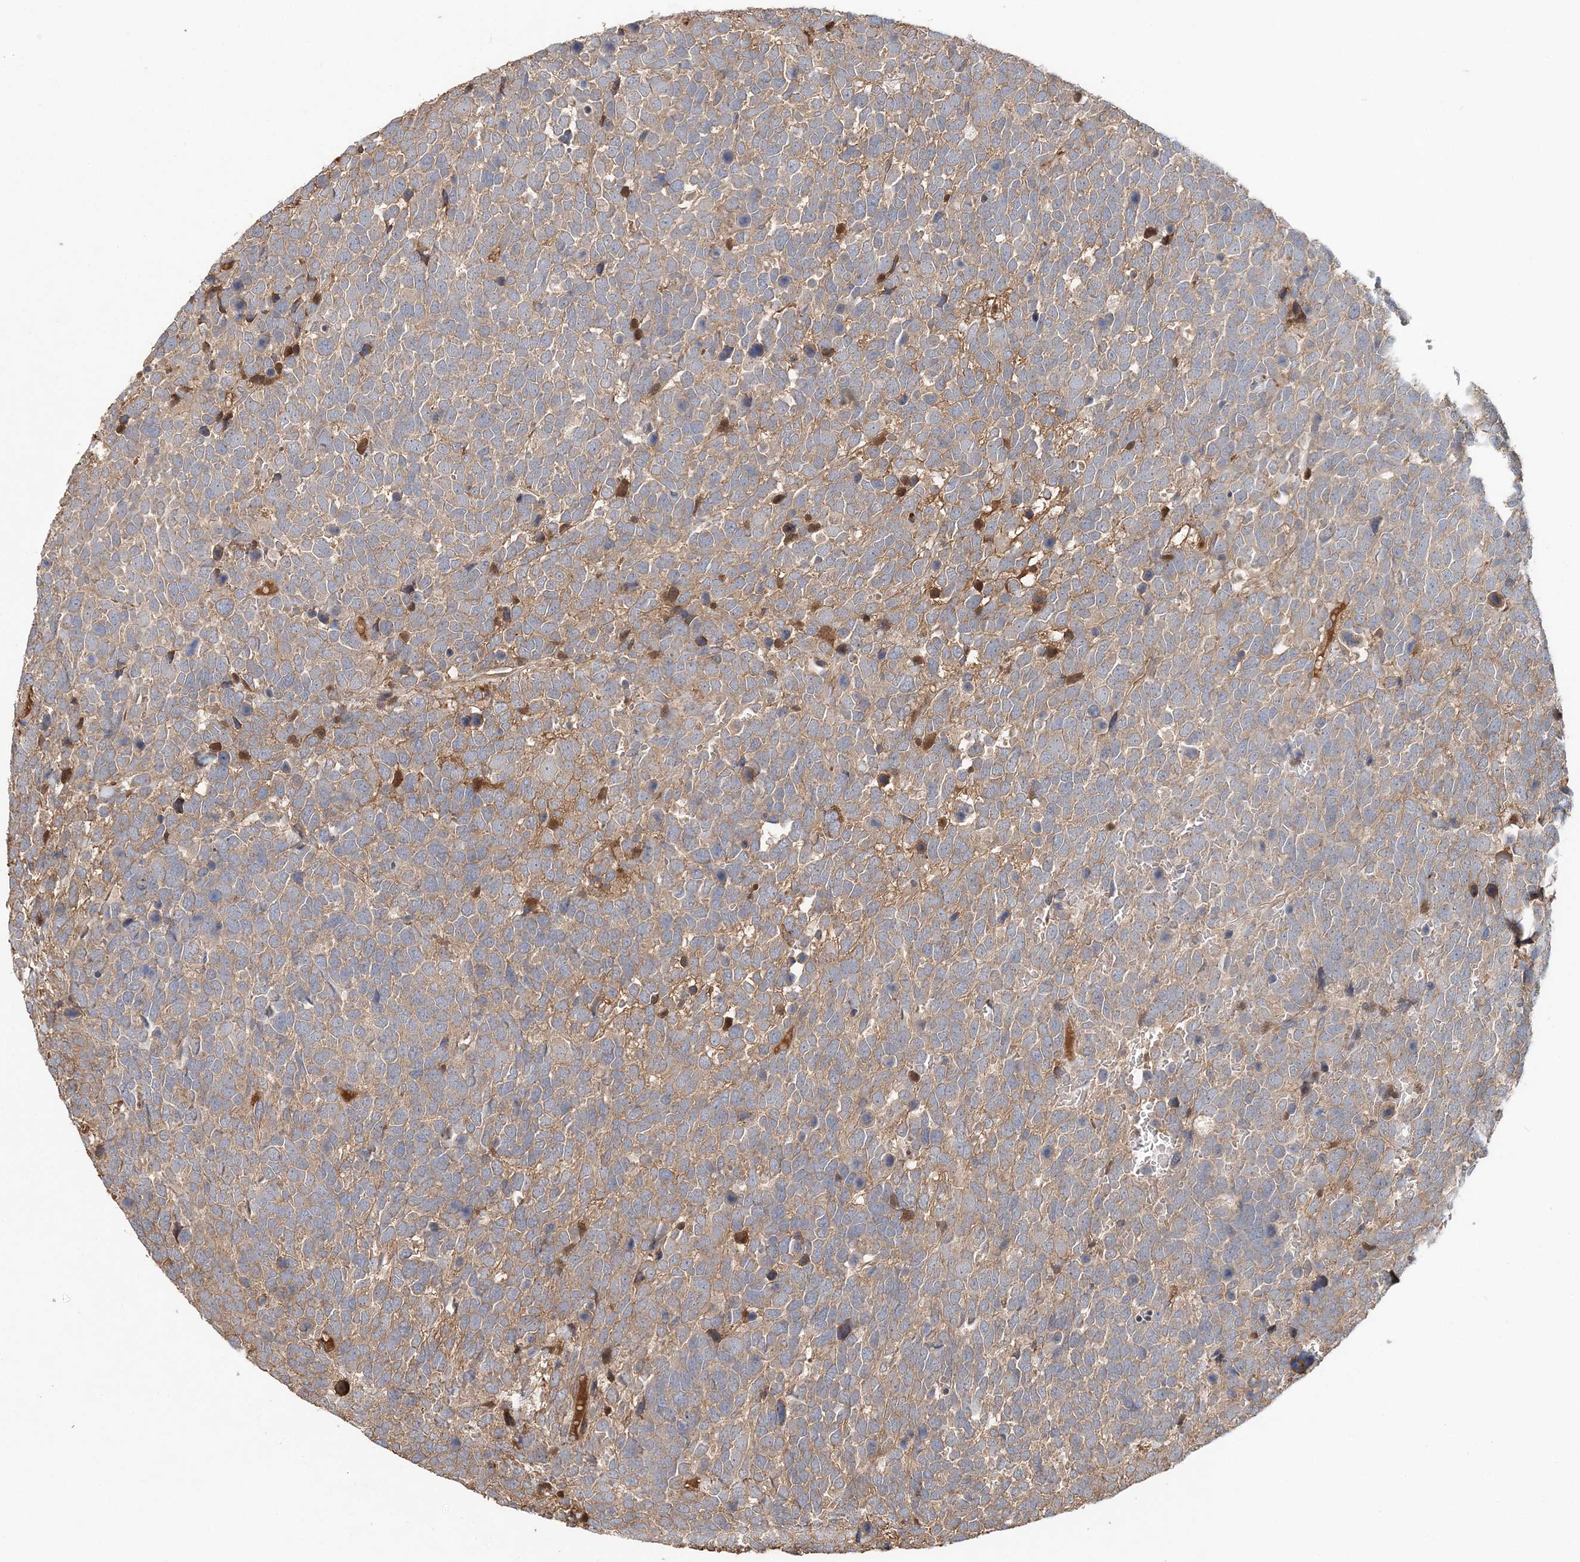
{"staining": {"intensity": "moderate", "quantity": ">75%", "location": "cytoplasmic/membranous"}, "tissue": "urothelial cancer", "cell_type": "Tumor cells", "image_type": "cancer", "snomed": [{"axis": "morphology", "description": "Urothelial carcinoma, High grade"}, {"axis": "topography", "description": "Urinary bladder"}], "caption": "A micrograph of high-grade urothelial carcinoma stained for a protein demonstrates moderate cytoplasmic/membranous brown staining in tumor cells.", "gene": "SYCP3", "patient": {"sex": "female", "age": 82}}